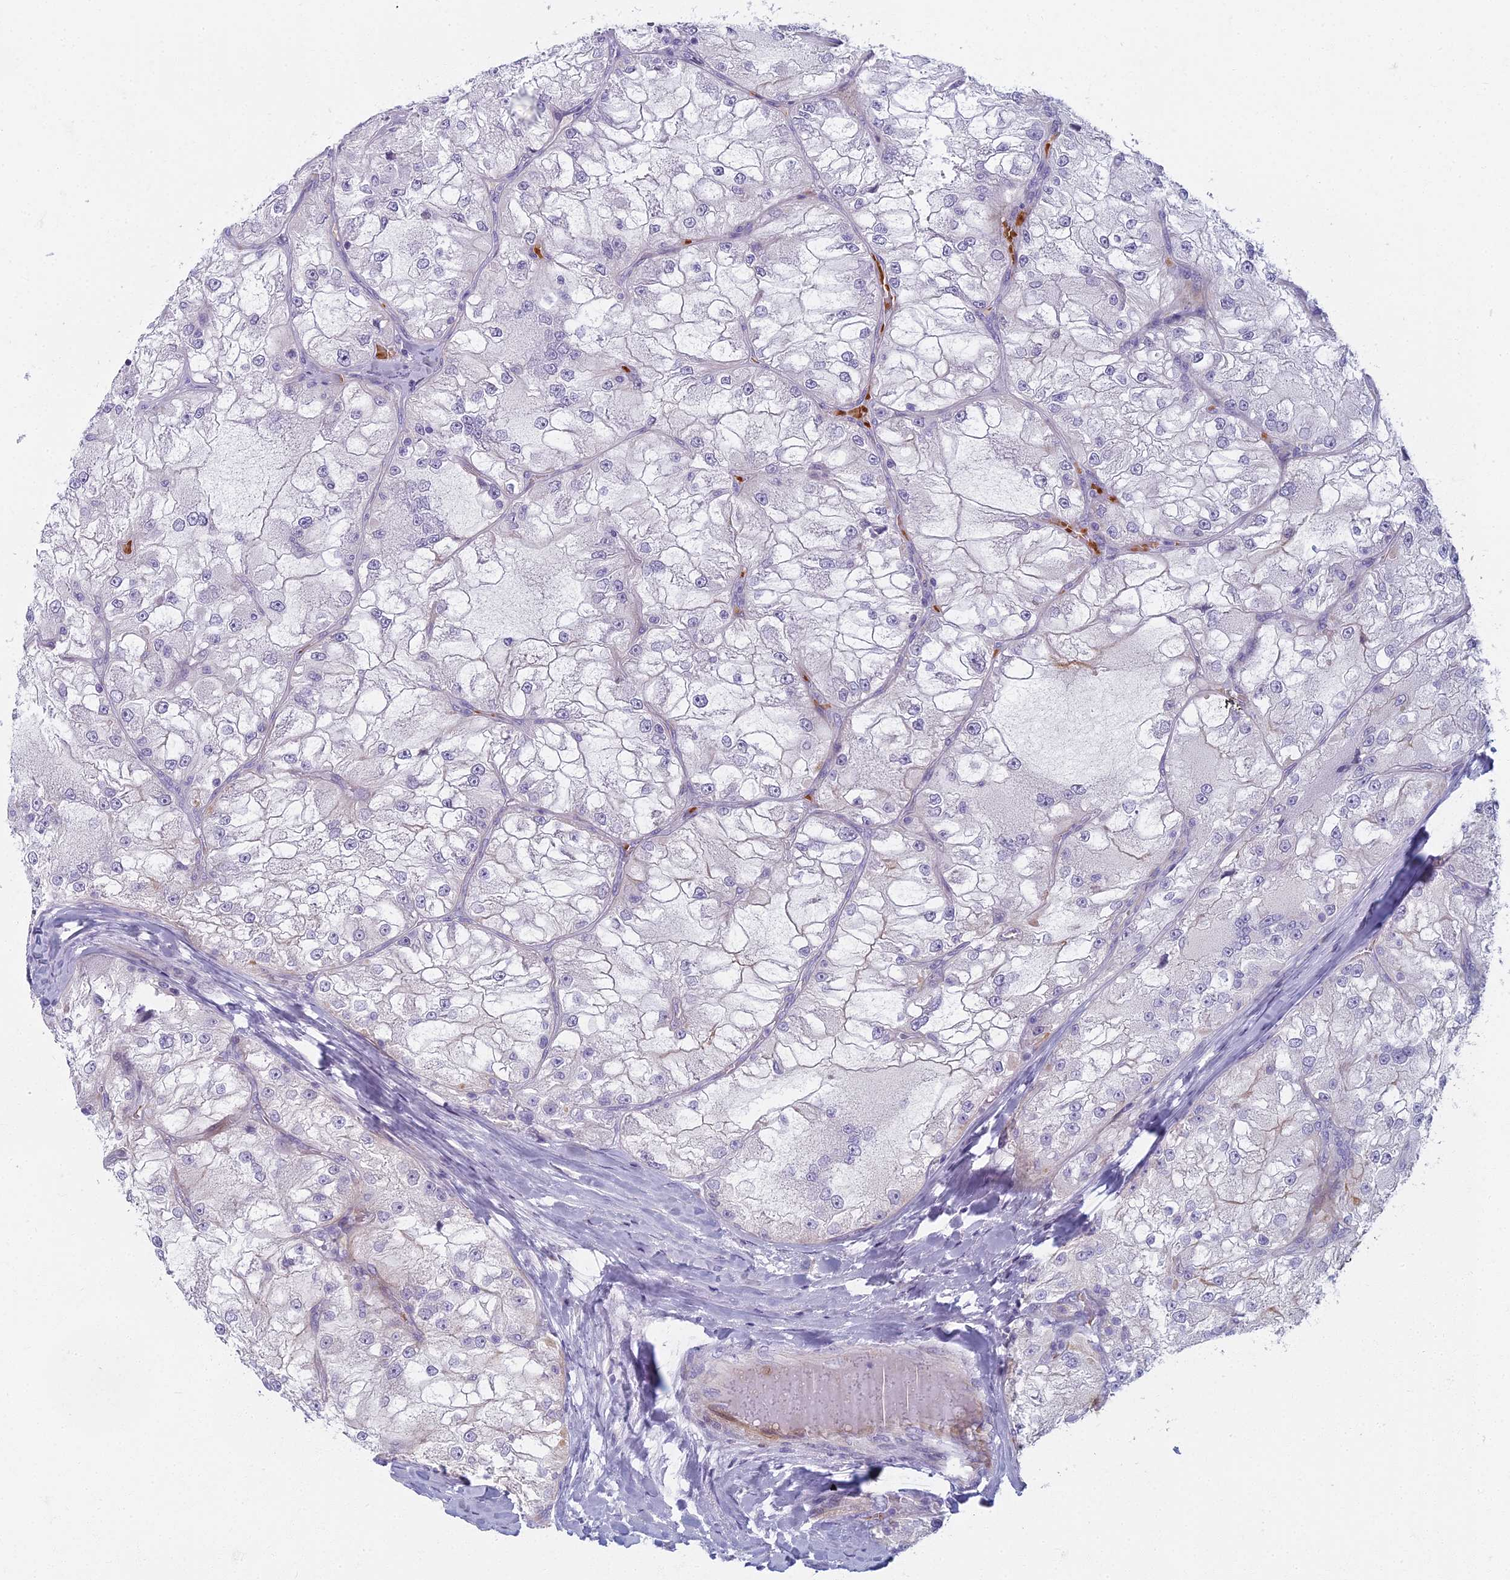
{"staining": {"intensity": "negative", "quantity": "none", "location": "none"}, "tissue": "renal cancer", "cell_type": "Tumor cells", "image_type": "cancer", "snomed": [{"axis": "morphology", "description": "Adenocarcinoma, NOS"}, {"axis": "topography", "description": "Kidney"}], "caption": "Immunohistochemical staining of human adenocarcinoma (renal) exhibits no significant staining in tumor cells.", "gene": "ARL15", "patient": {"sex": "female", "age": 72}}